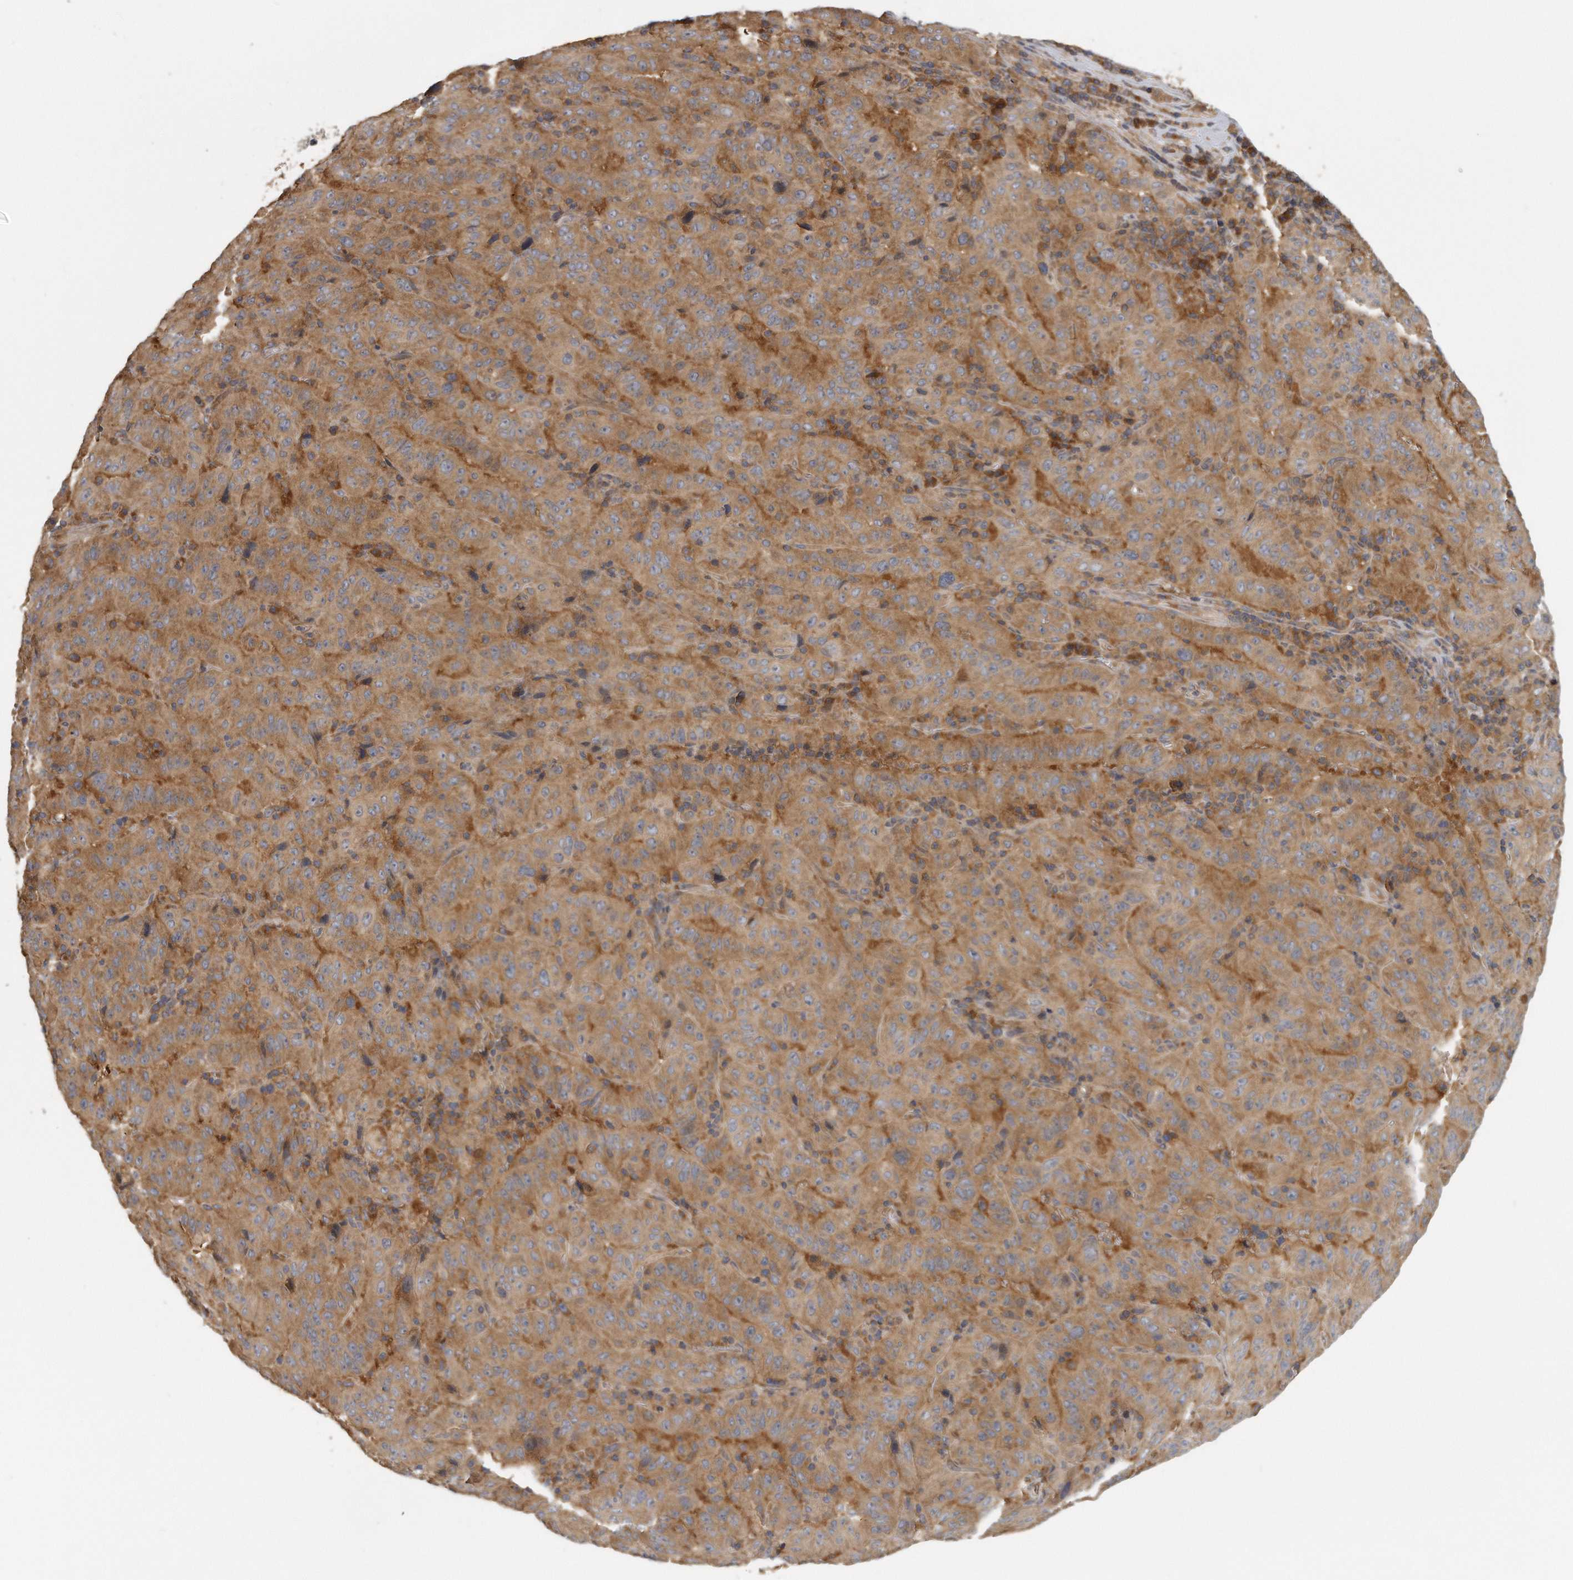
{"staining": {"intensity": "weak", "quantity": ">75%", "location": "cytoplasmic/membranous"}, "tissue": "pancreatic cancer", "cell_type": "Tumor cells", "image_type": "cancer", "snomed": [{"axis": "morphology", "description": "Adenocarcinoma, NOS"}, {"axis": "topography", "description": "Pancreas"}], "caption": "Pancreatic adenocarcinoma was stained to show a protein in brown. There is low levels of weak cytoplasmic/membranous expression in approximately >75% of tumor cells.", "gene": "EIF3I", "patient": {"sex": "male", "age": 63}}